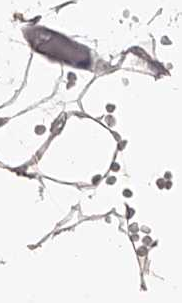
{"staining": {"intensity": "negative", "quantity": "none", "location": "none"}, "tissue": "adipose tissue", "cell_type": "Adipocytes", "image_type": "normal", "snomed": [{"axis": "morphology", "description": "Normal tissue, NOS"}, {"axis": "topography", "description": "Breast"}], "caption": "An immunohistochemistry (IHC) micrograph of normal adipose tissue is shown. There is no staining in adipocytes of adipose tissue. (DAB immunohistochemistry, high magnification).", "gene": "NT5DC1", "patient": {"sex": "female", "age": 23}}